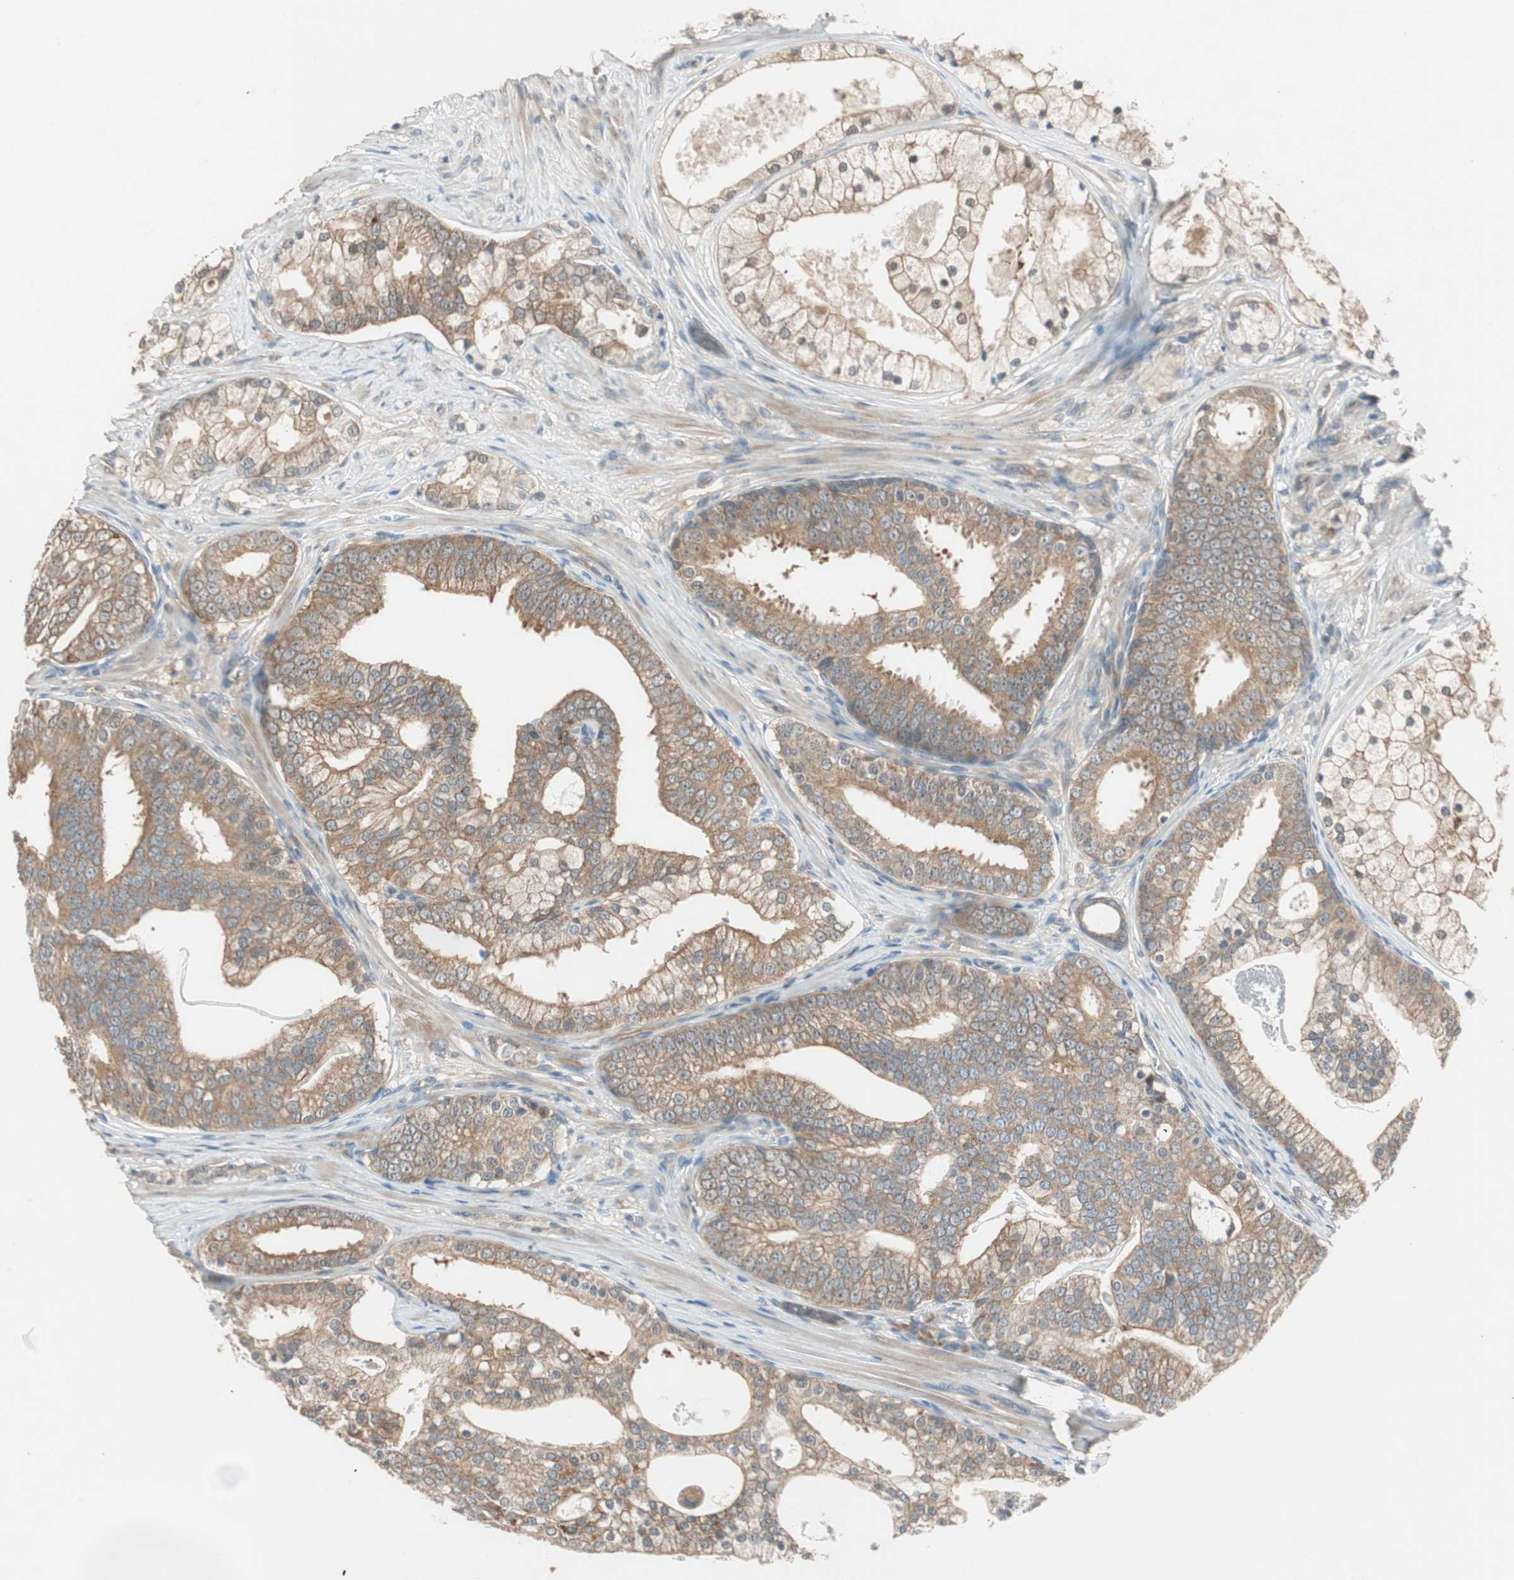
{"staining": {"intensity": "moderate", "quantity": ">75%", "location": "cytoplasmic/membranous"}, "tissue": "prostate cancer", "cell_type": "Tumor cells", "image_type": "cancer", "snomed": [{"axis": "morphology", "description": "Adenocarcinoma, Low grade"}, {"axis": "topography", "description": "Prostate"}], "caption": "Brown immunohistochemical staining in human prostate cancer demonstrates moderate cytoplasmic/membranous expression in approximately >75% of tumor cells.", "gene": "NCLN", "patient": {"sex": "male", "age": 58}}